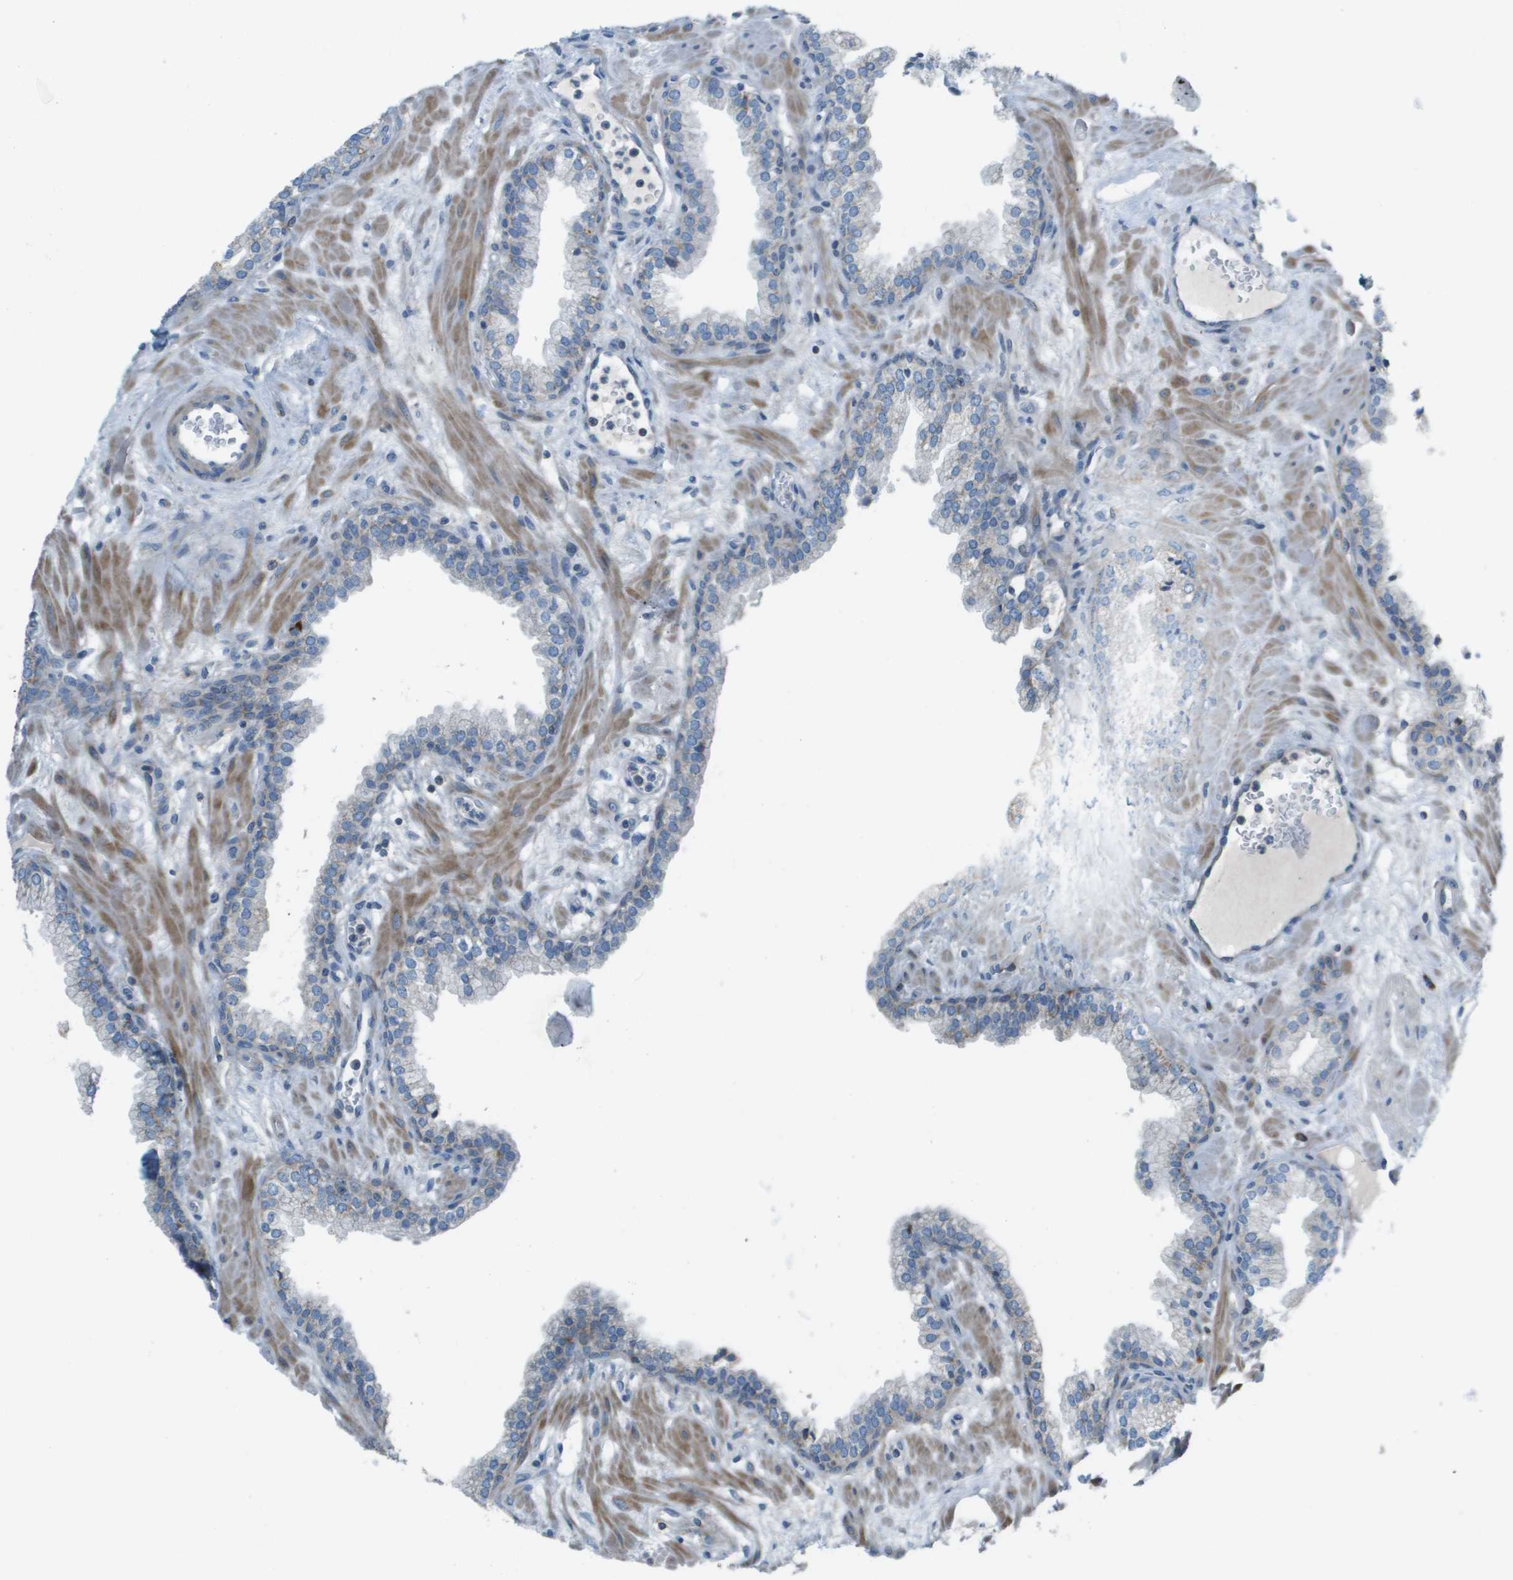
{"staining": {"intensity": "negative", "quantity": "none", "location": "none"}, "tissue": "prostate", "cell_type": "Glandular cells", "image_type": "normal", "snomed": [{"axis": "morphology", "description": "Normal tissue, NOS"}, {"axis": "morphology", "description": "Urothelial carcinoma, Low grade"}, {"axis": "topography", "description": "Urinary bladder"}, {"axis": "topography", "description": "Prostate"}], "caption": "Photomicrograph shows no protein expression in glandular cells of normal prostate.", "gene": "GALNT6", "patient": {"sex": "male", "age": 60}}